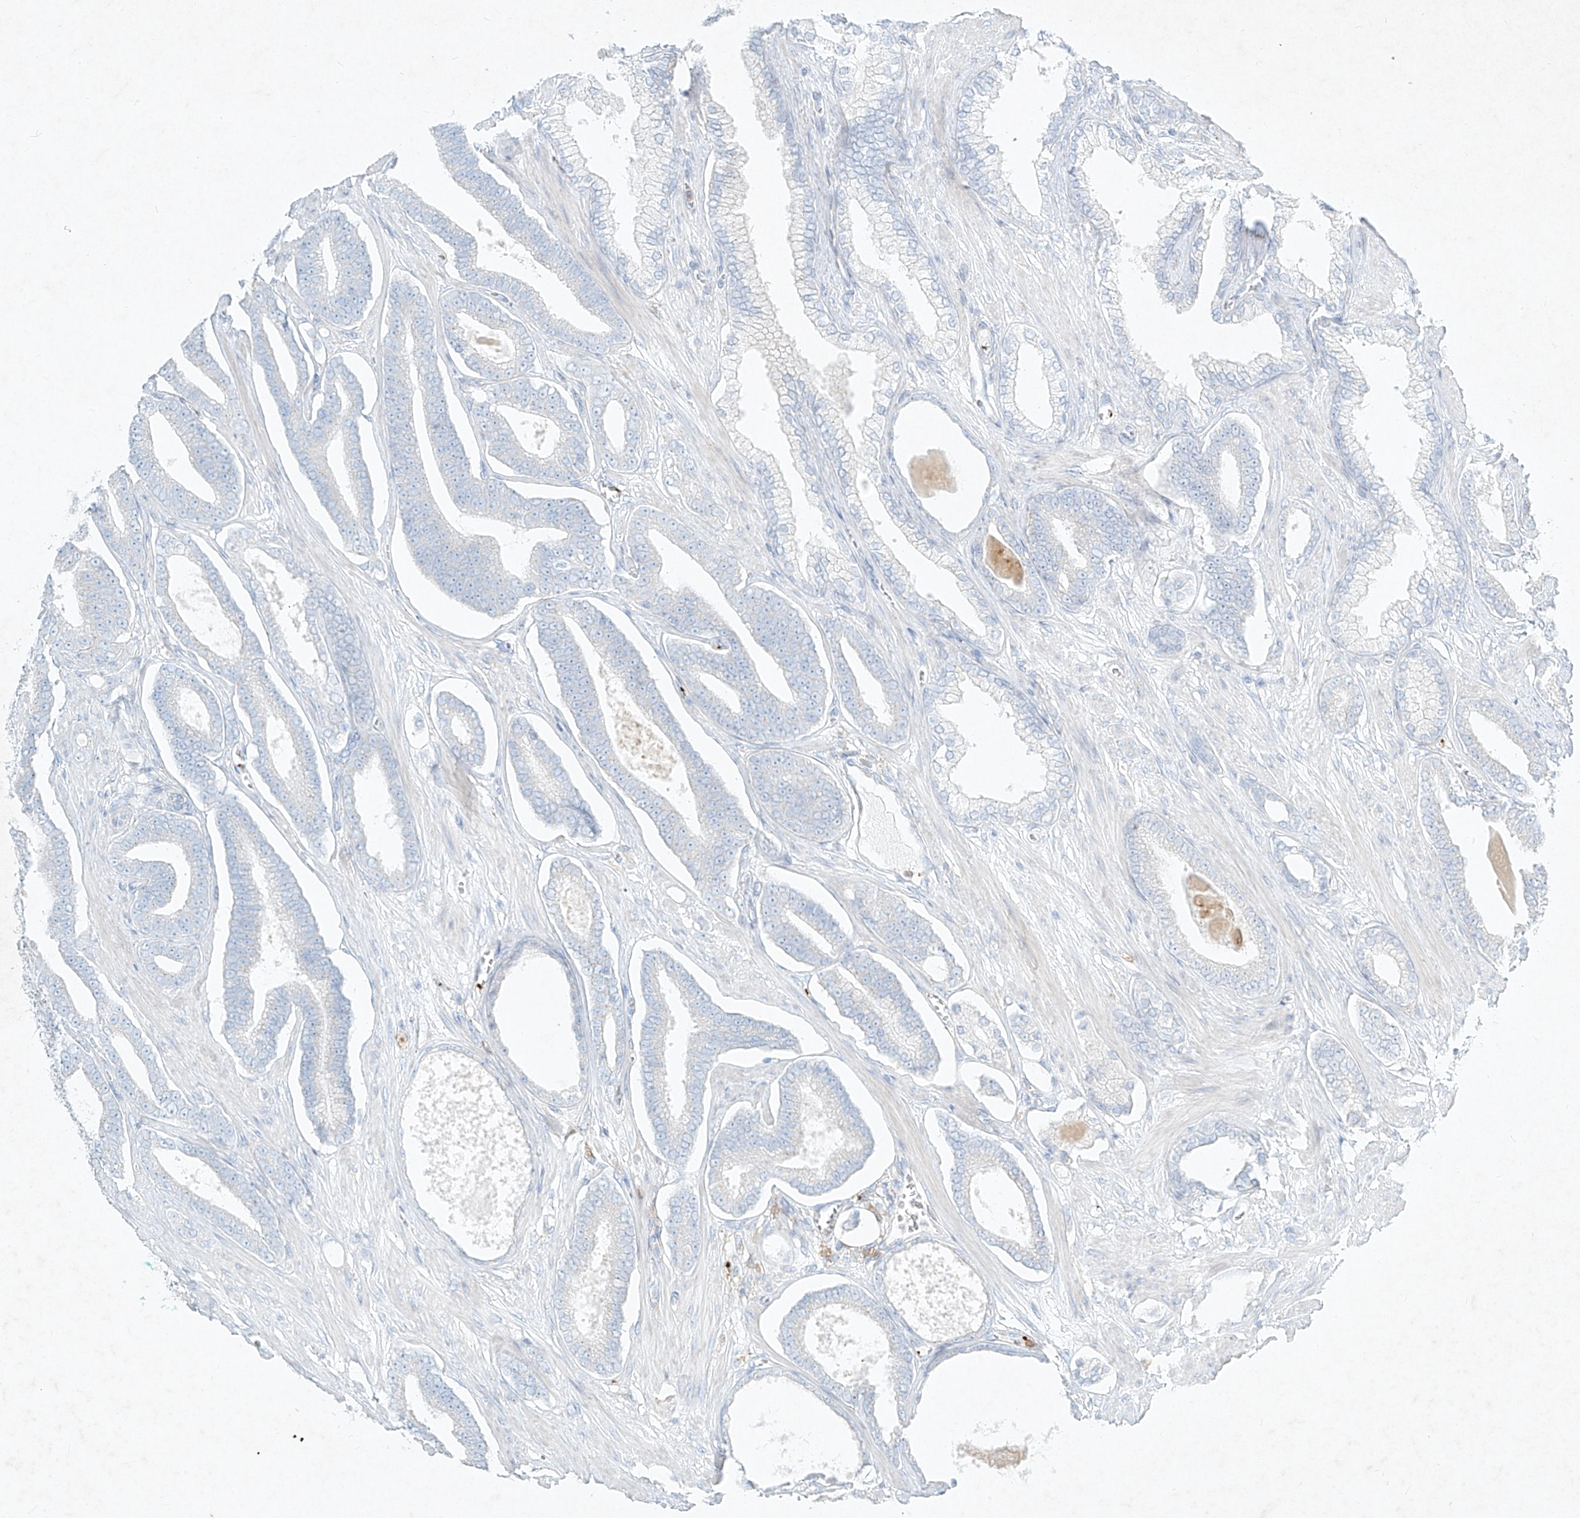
{"staining": {"intensity": "negative", "quantity": "none", "location": "none"}, "tissue": "prostate cancer", "cell_type": "Tumor cells", "image_type": "cancer", "snomed": [{"axis": "morphology", "description": "Adenocarcinoma, Low grade"}, {"axis": "topography", "description": "Prostate"}], "caption": "DAB (3,3'-diaminobenzidine) immunohistochemical staining of human prostate cancer reveals no significant expression in tumor cells. (DAB immunohistochemistry, high magnification).", "gene": "PLEK", "patient": {"sex": "male", "age": 70}}